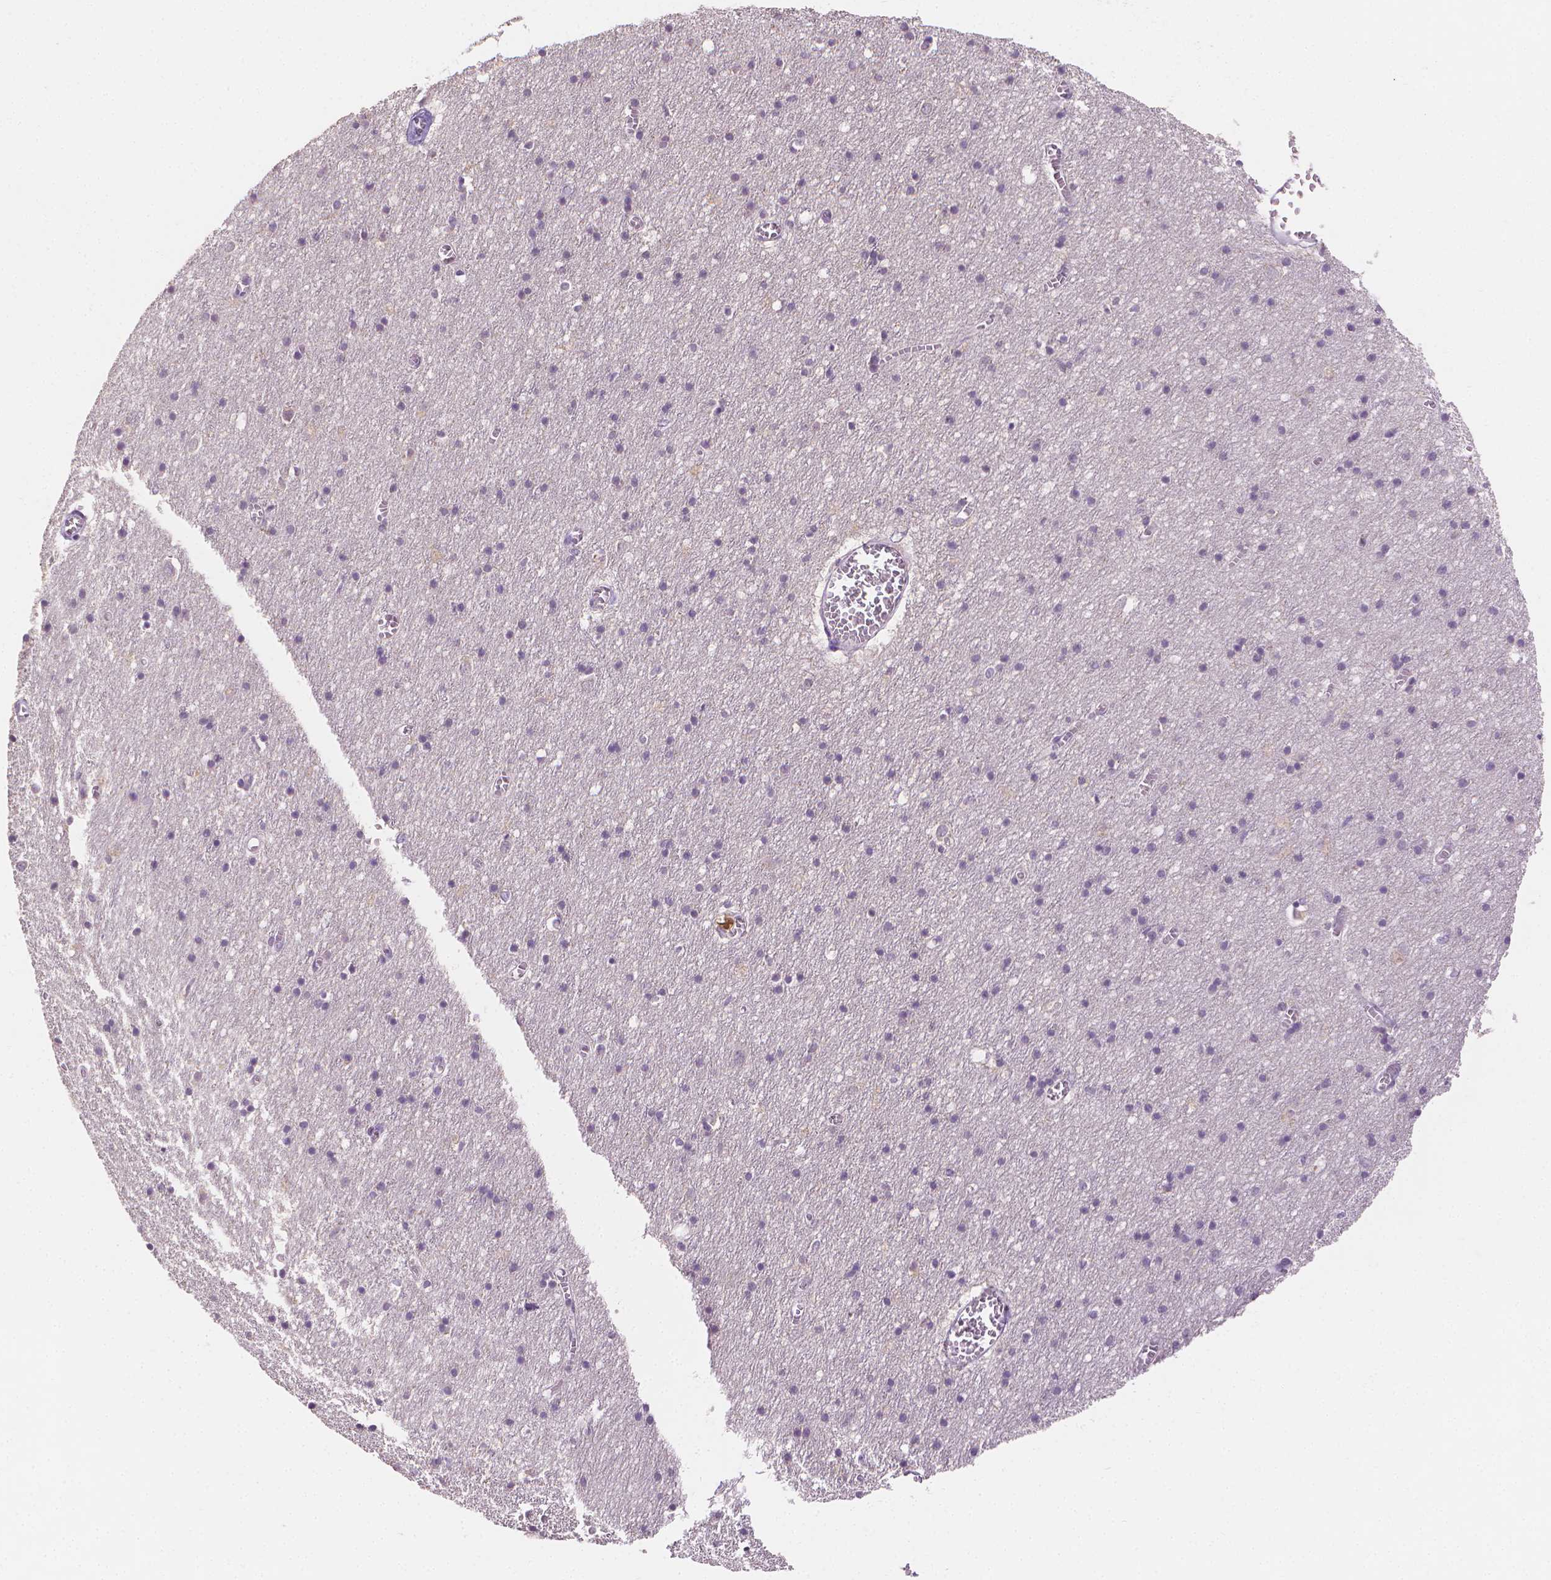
{"staining": {"intensity": "negative", "quantity": "none", "location": "none"}, "tissue": "cerebral cortex", "cell_type": "Endothelial cells", "image_type": "normal", "snomed": [{"axis": "morphology", "description": "Normal tissue, NOS"}, {"axis": "topography", "description": "Cerebral cortex"}], "caption": "Immunohistochemistry (IHC) micrograph of unremarkable cerebral cortex: cerebral cortex stained with DAB (3,3'-diaminobenzidine) displays no significant protein expression in endothelial cells.", "gene": "FASN", "patient": {"sex": "male", "age": 70}}